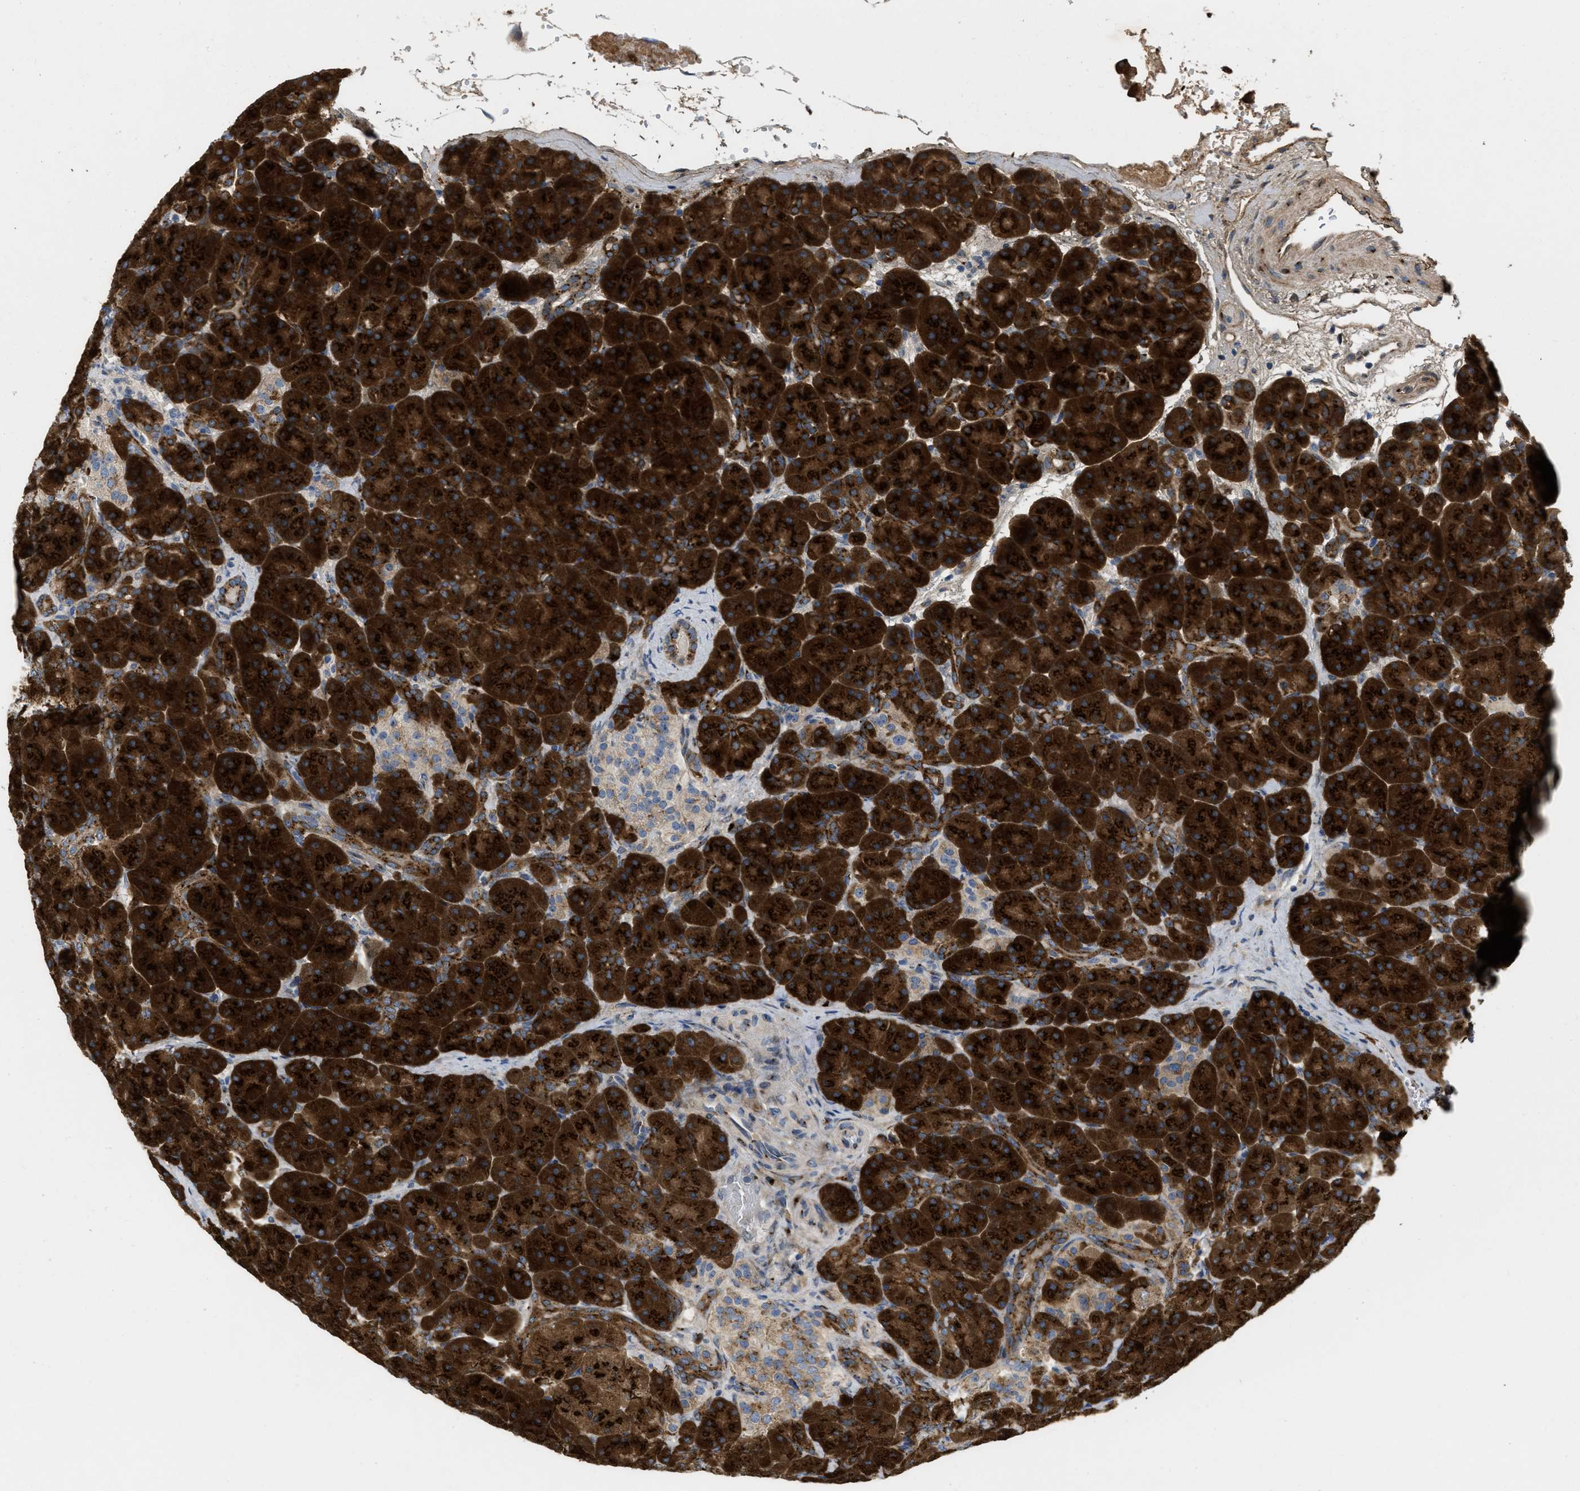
{"staining": {"intensity": "strong", "quantity": ">75%", "location": "cytoplasmic/membranous"}, "tissue": "pancreas", "cell_type": "Exocrine glandular cells", "image_type": "normal", "snomed": [{"axis": "morphology", "description": "Normal tissue, NOS"}, {"axis": "topography", "description": "Pancreas"}], "caption": "Immunohistochemical staining of normal pancreas shows high levels of strong cytoplasmic/membranous staining in about >75% of exocrine glandular cells.", "gene": "ZNF70", "patient": {"sex": "male", "age": 66}}